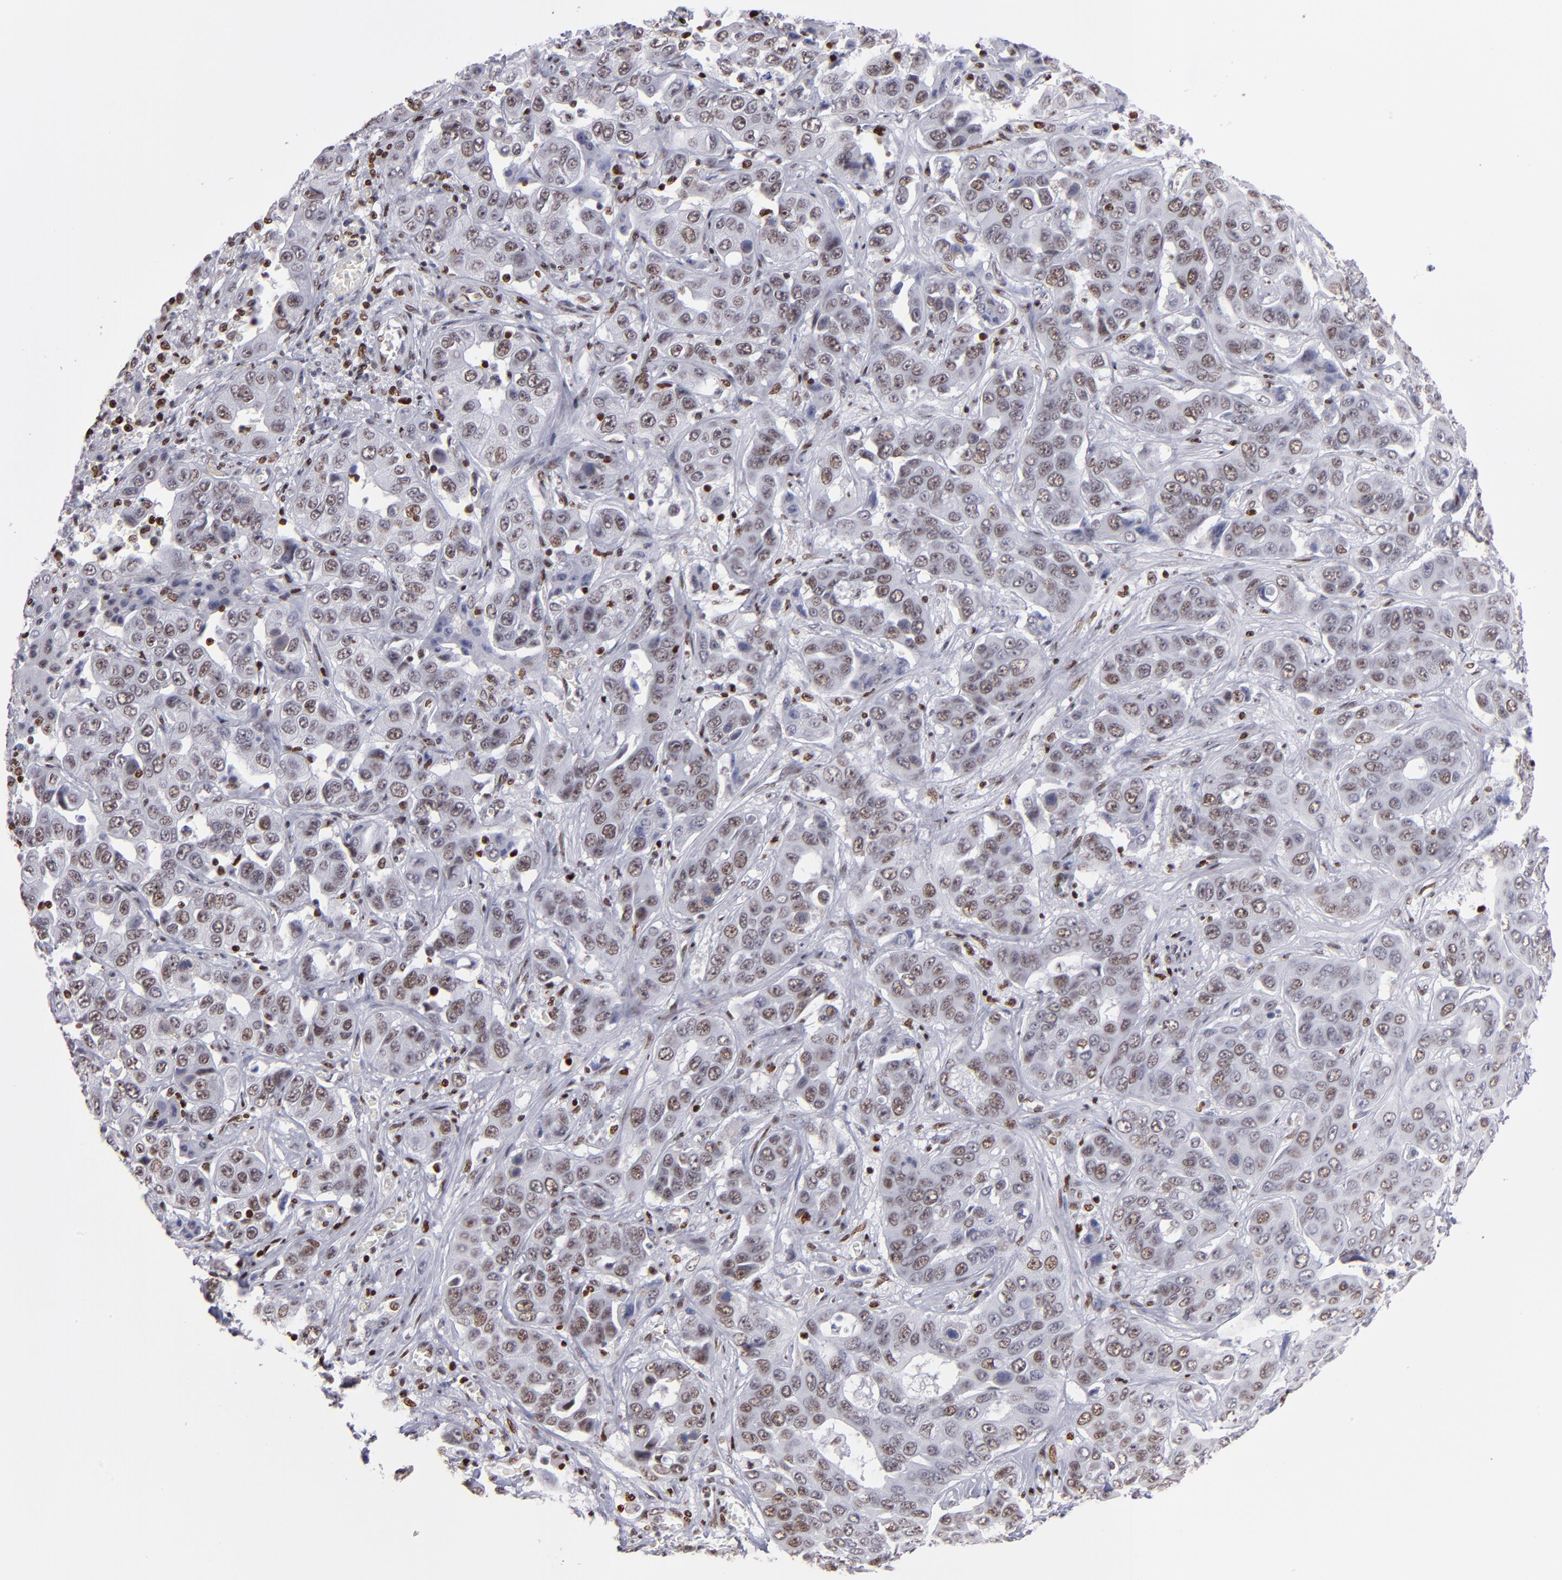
{"staining": {"intensity": "weak", "quantity": "25%-75%", "location": "nuclear"}, "tissue": "liver cancer", "cell_type": "Tumor cells", "image_type": "cancer", "snomed": [{"axis": "morphology", "description": "Cholangiocarcinoma"}, {"axis": "topography", "description": "Liver"}], "caption": "This photomicrograph reveals cholangiocarcinoma (liver) stained with immunohistochemistry (IHC) to label a protein in brown. The nuclear of tumor cells show weak positivity for the protein. Nuclei are counter-stained blue.", "gene": "POLA1", "patient": {"sex": "female", "age": 52}}